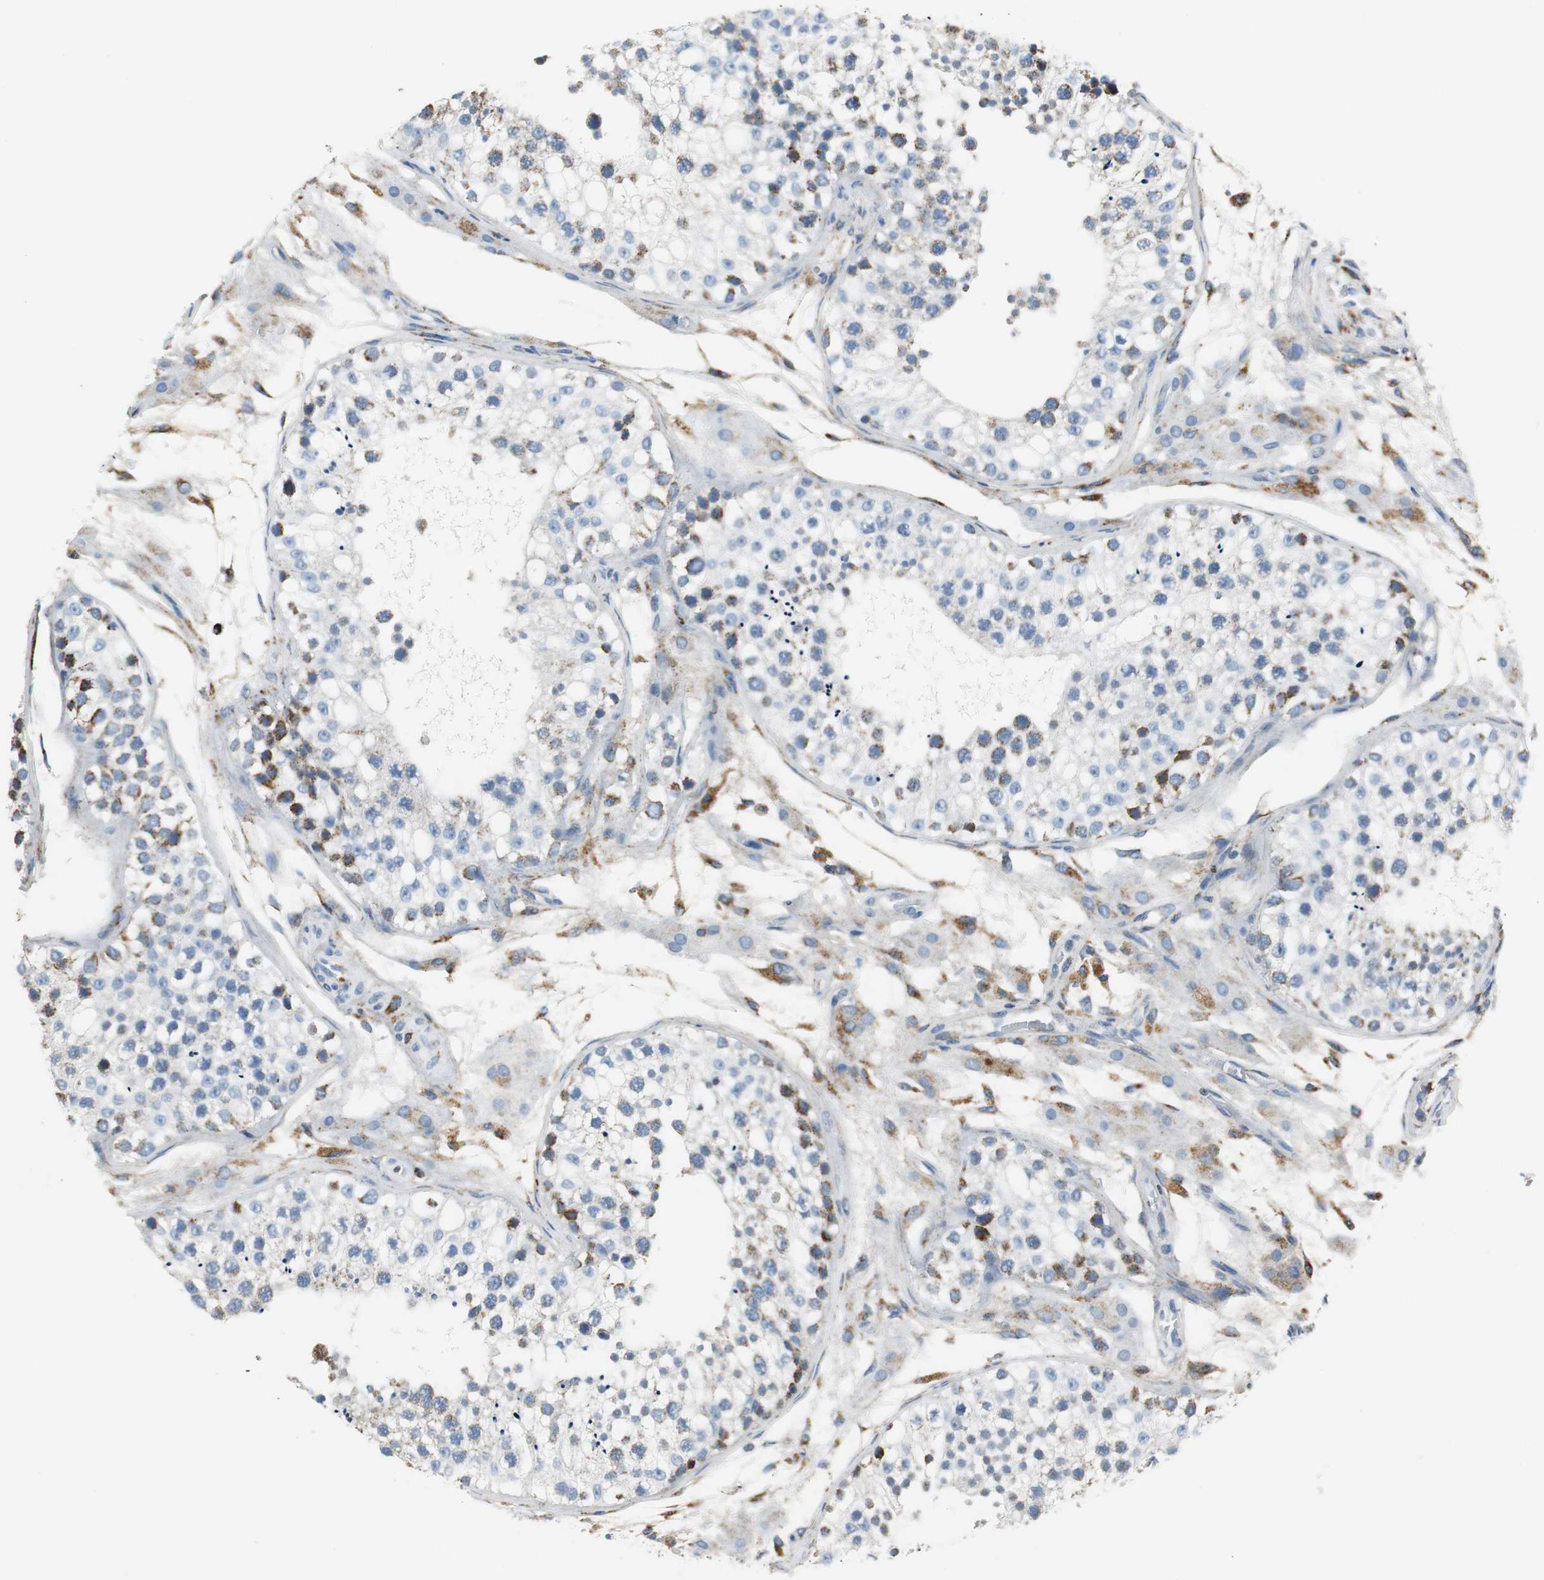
{"staining": {"intensity": "strong", "quantity": "25%-75%", "location": "cytoplasmic/membranous"}, "tissue": "testis", "cell_type": "Cells in seminiferous ducts", "image_type": "normal", "snomed": [{"axis": "morphology", "description": "Normal tissue, NOS"}, {"axis": "topography", "description": "Testis"}], "caption": "The image shows immunohistochemical staining of unremarkable testis. There is strong cytoplasmic/membranous staining is present in about 25%-75% of cells in seminiferous ducts.", "gene": "C1QTNF7", "patient": {"sex": "male", "age": 26}}